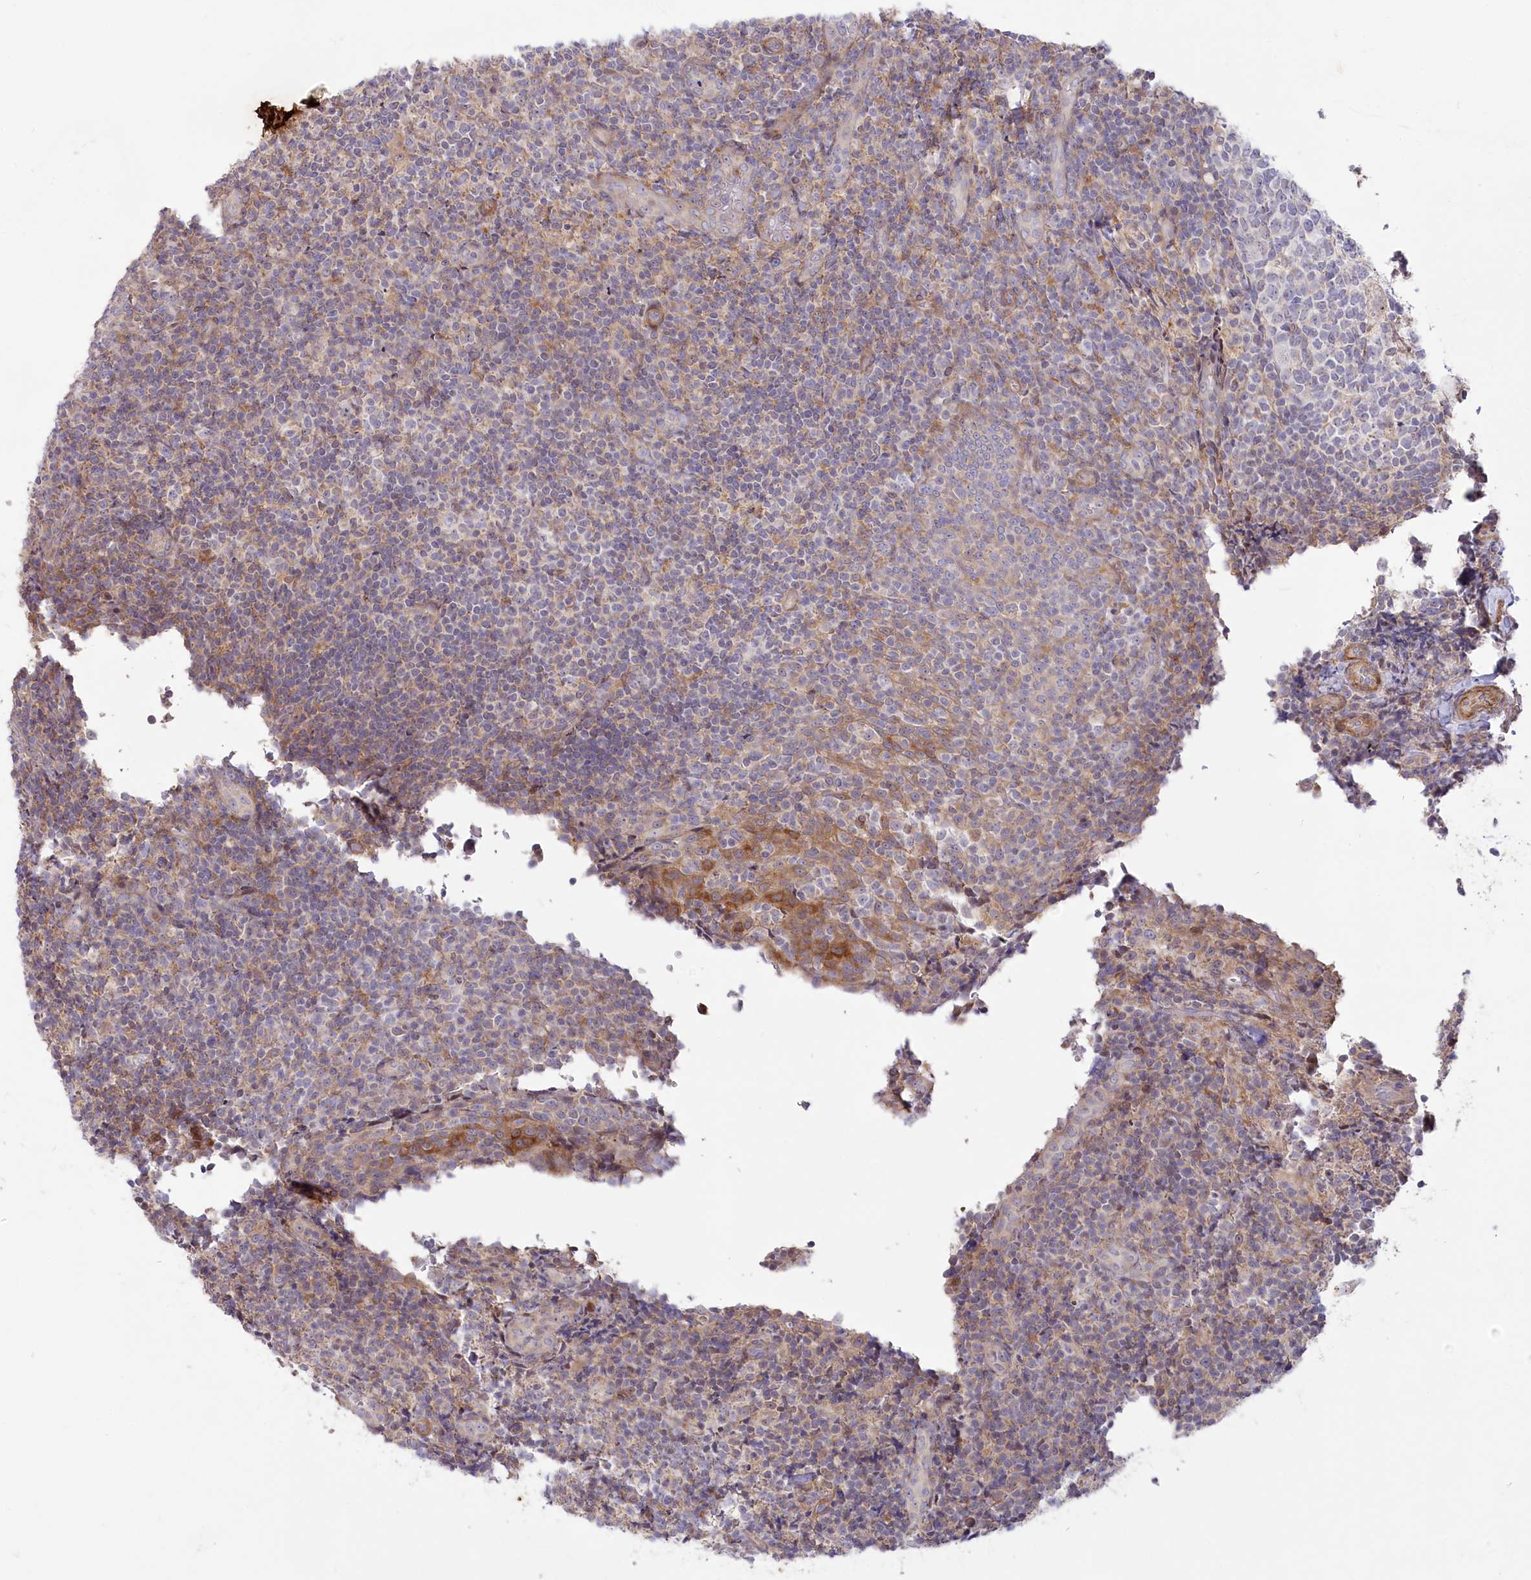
{"staining": {"intensity": "negative", "quantity": "none", "location": "none"}, "tissue": "tonsil", "cell_type": "Germinal center cells", "image_type": "normal", "snomed": [{"axis": "morphology", "description": "Normal tissue, NOS"}, {"axis": "topography", "description": "Tonsil"}], "caption": "Protein analysis of normal tonsil demonstrates no significant expression in germinal center cells.", "gene": "MTG1", "patient": {"sex": "female", "age": 19}}